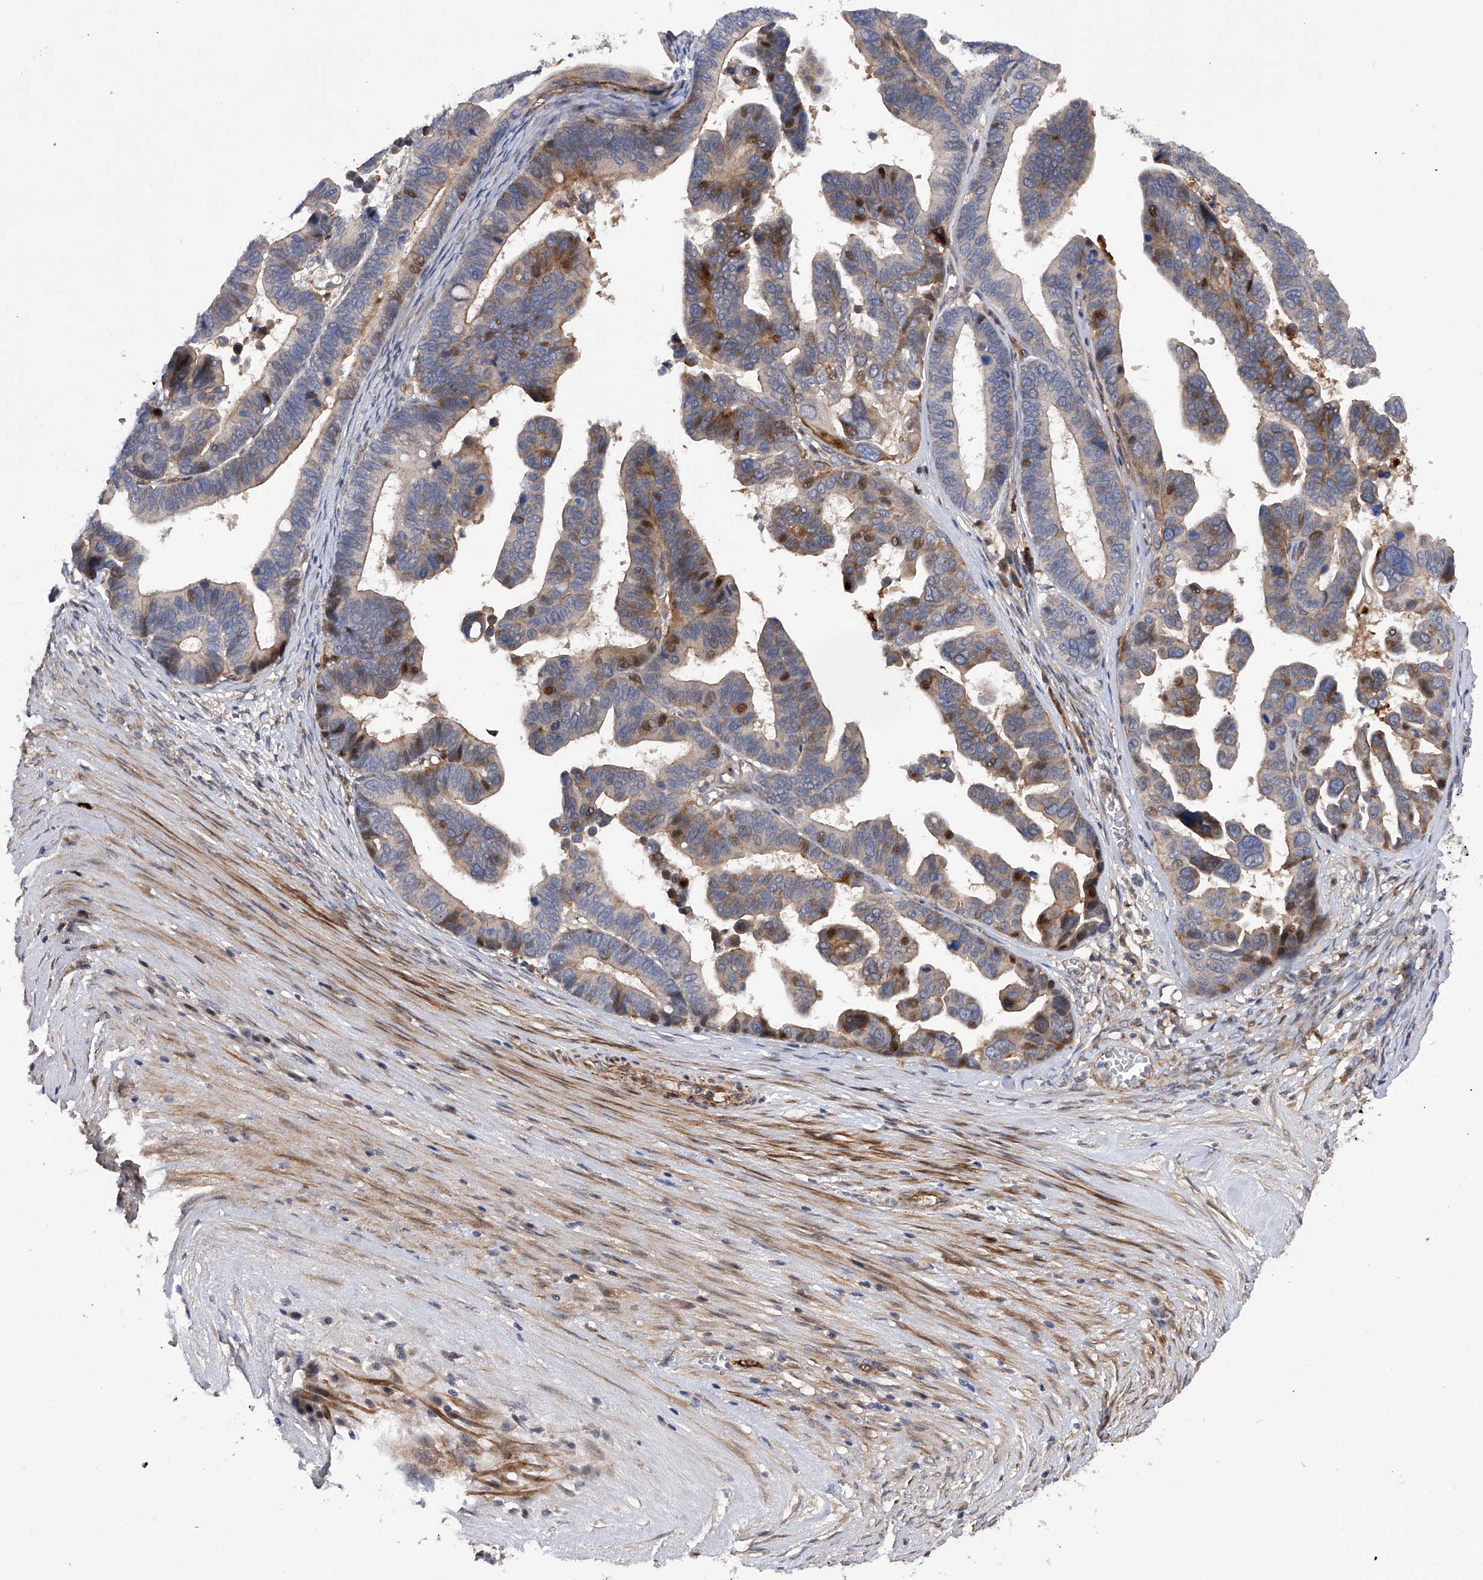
{"staining": {"intensity": "negative", "quantity": "none", "location": "none"}, "tissue": "ovarian cancer", "cell_type": "Tumor cells", "image_type": "cancer", "snomed": [{"axis": "morphology", "description": "Cystadenocarcinoma, serous, NOS"}, {"axis": "topography", "description": "Ovary"}], "caption": "This is an immunohistochemistry image of ovarian cancer. There is no positivity in tumor cells.", "gene": "PDSS2", "patient": {"sex": "female", "age": 56}}